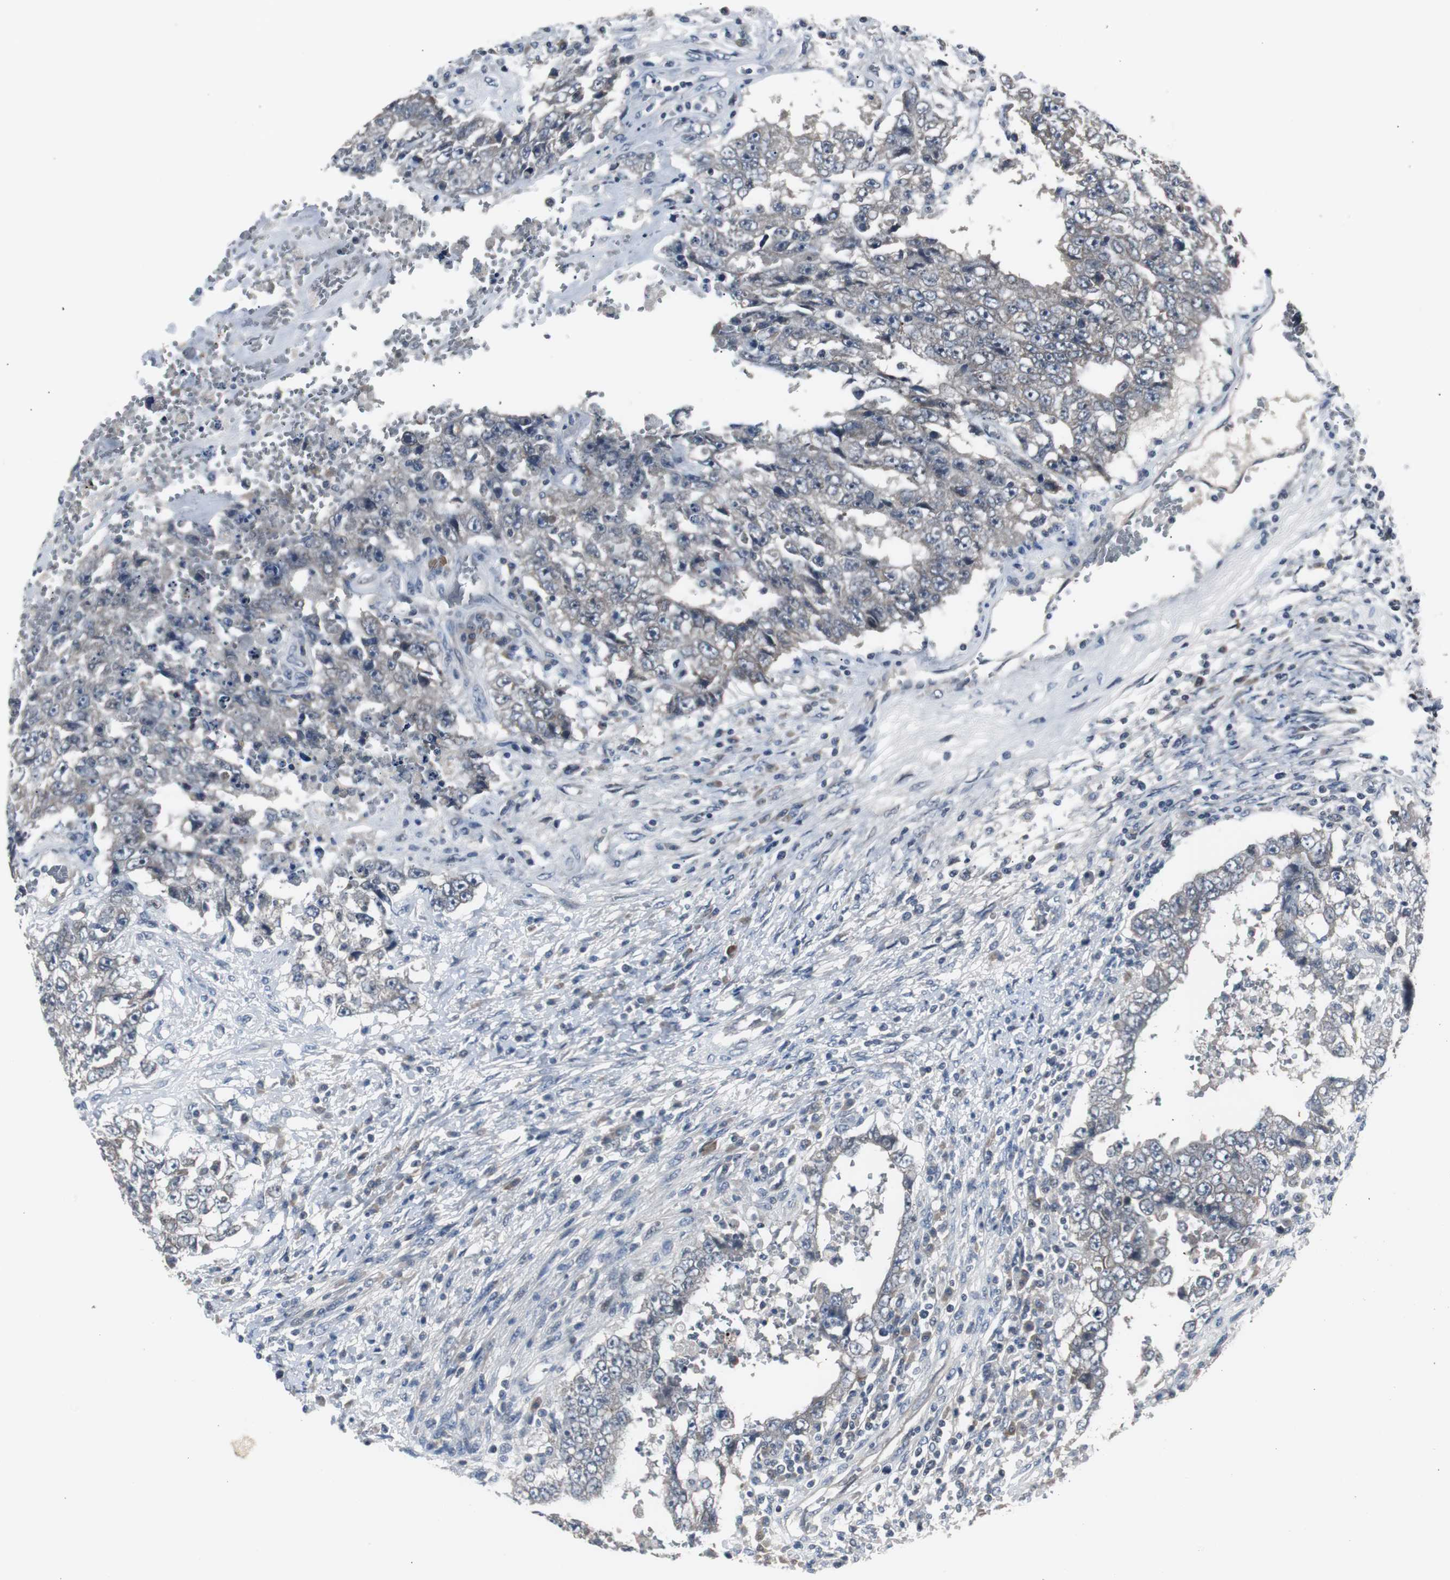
{"staining": {"intensity": "weak", "quantity": "25%-75%", "location": "cytoplasmic/membranous"}, "tissue": "testis cancer", "cell_type": "Tumor cells", "image_type": "cancer", "snomed": [{"axis": "morphology", "description": "Carcinoma, Embryonal, NOS"}, {"axis": "topography", "description": "Testis"}], "caption": "Testis cancer stained for a protein (brown) shows weak cytoplasmic/membranous positive expression in approximately 25%-75% of tumor cells.", "gene": "ZMPSTE24", "patient": {"sex": "male", "age": 26}}